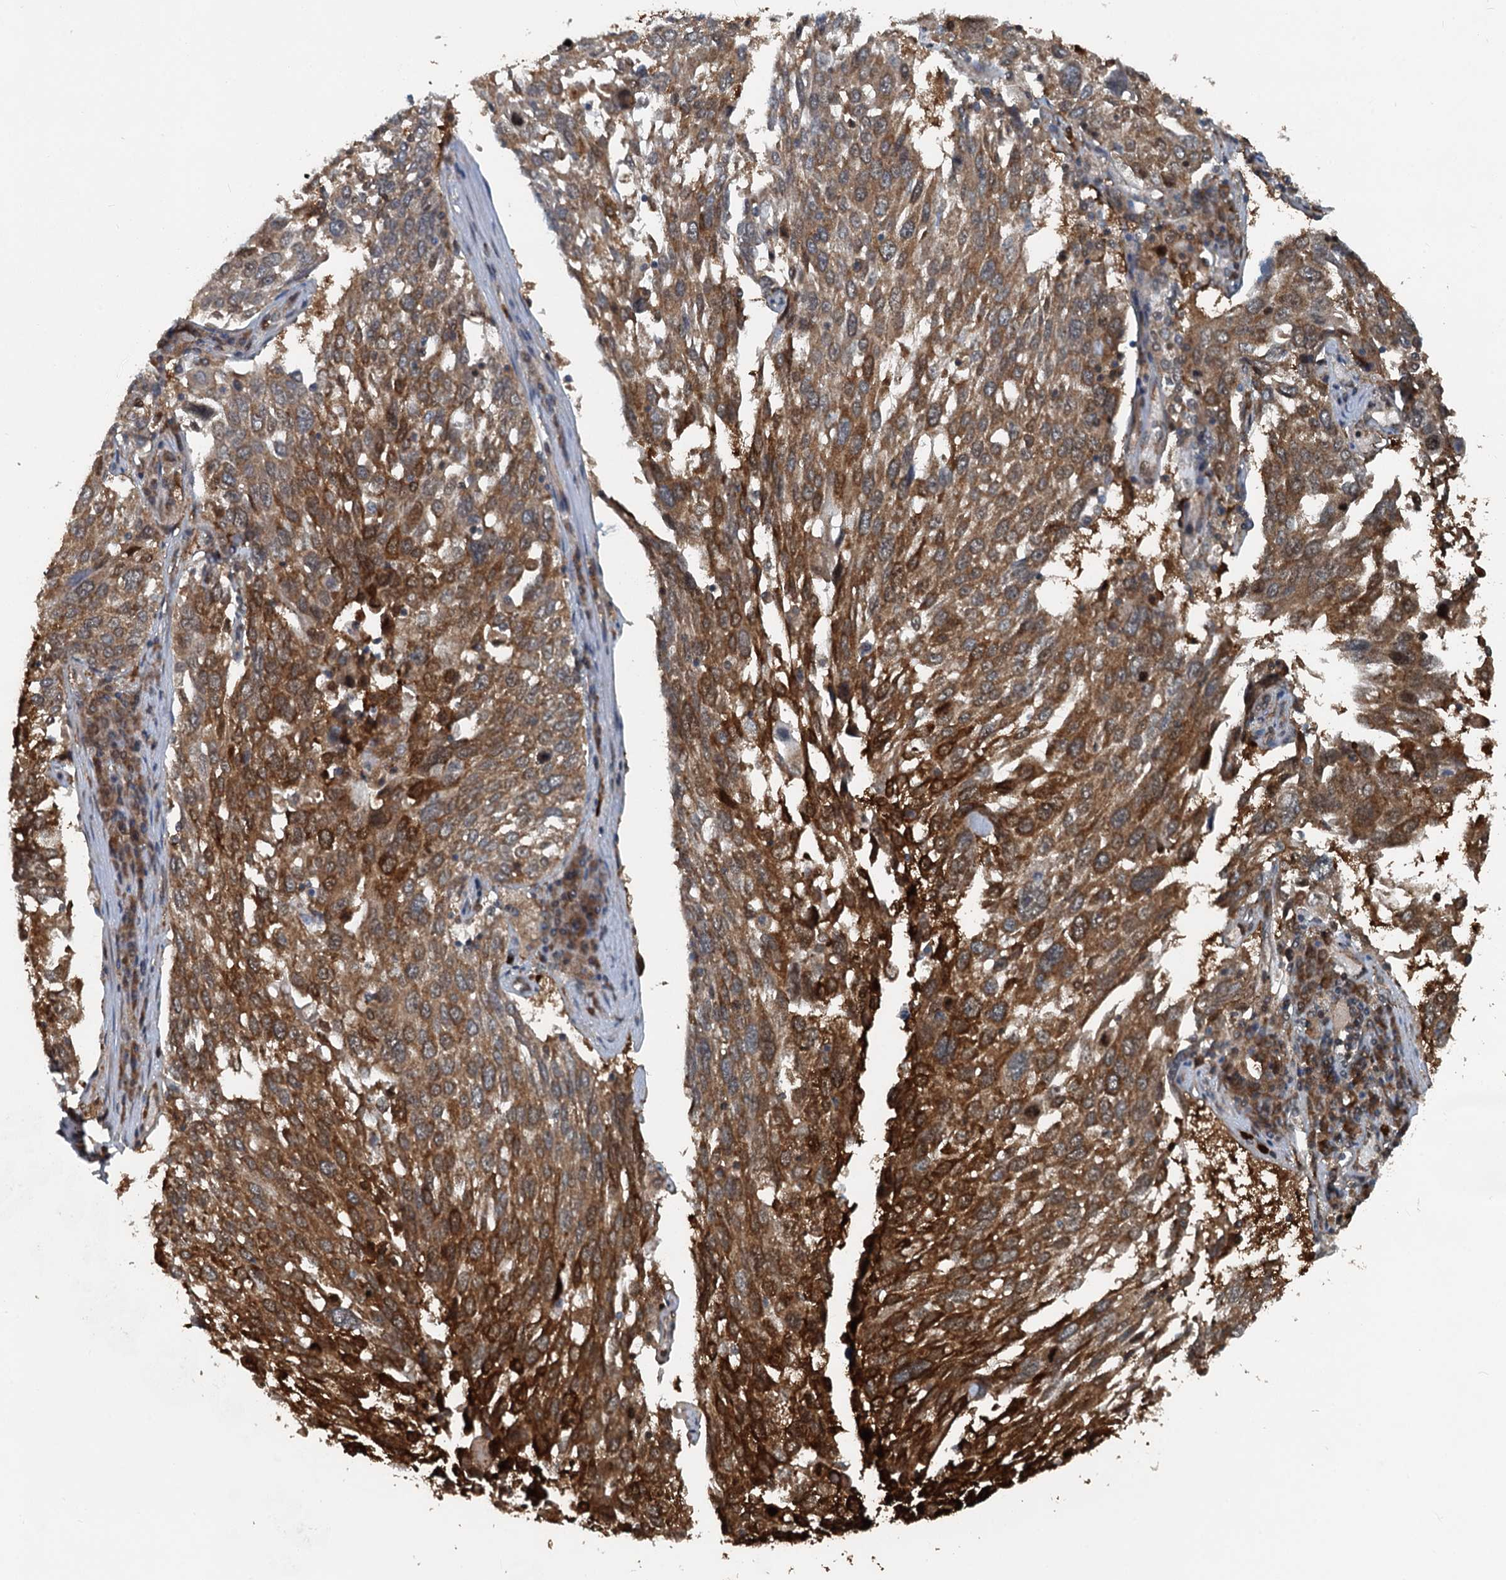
{"staining": {"intensity": "strong", "quantity": "25%-75%", "location": "cytoplasmic/membranous"}, "tissue": "lung cancer", "cell_type": "Tumor cells", "image_type": "cancer", "snomed": [{"axis": "morphology", "description": "Squamous cell carcinoma, NOS"}, {"axis": "topography", "description": "Lung"}], "caption": "Tumor cells show high levels of strong cytoplasmic/membranous positivity in about 25%-75% of cells in human lung cancer.", "gene": "GPI", "patient": {"sex": "male", "age": 65}}